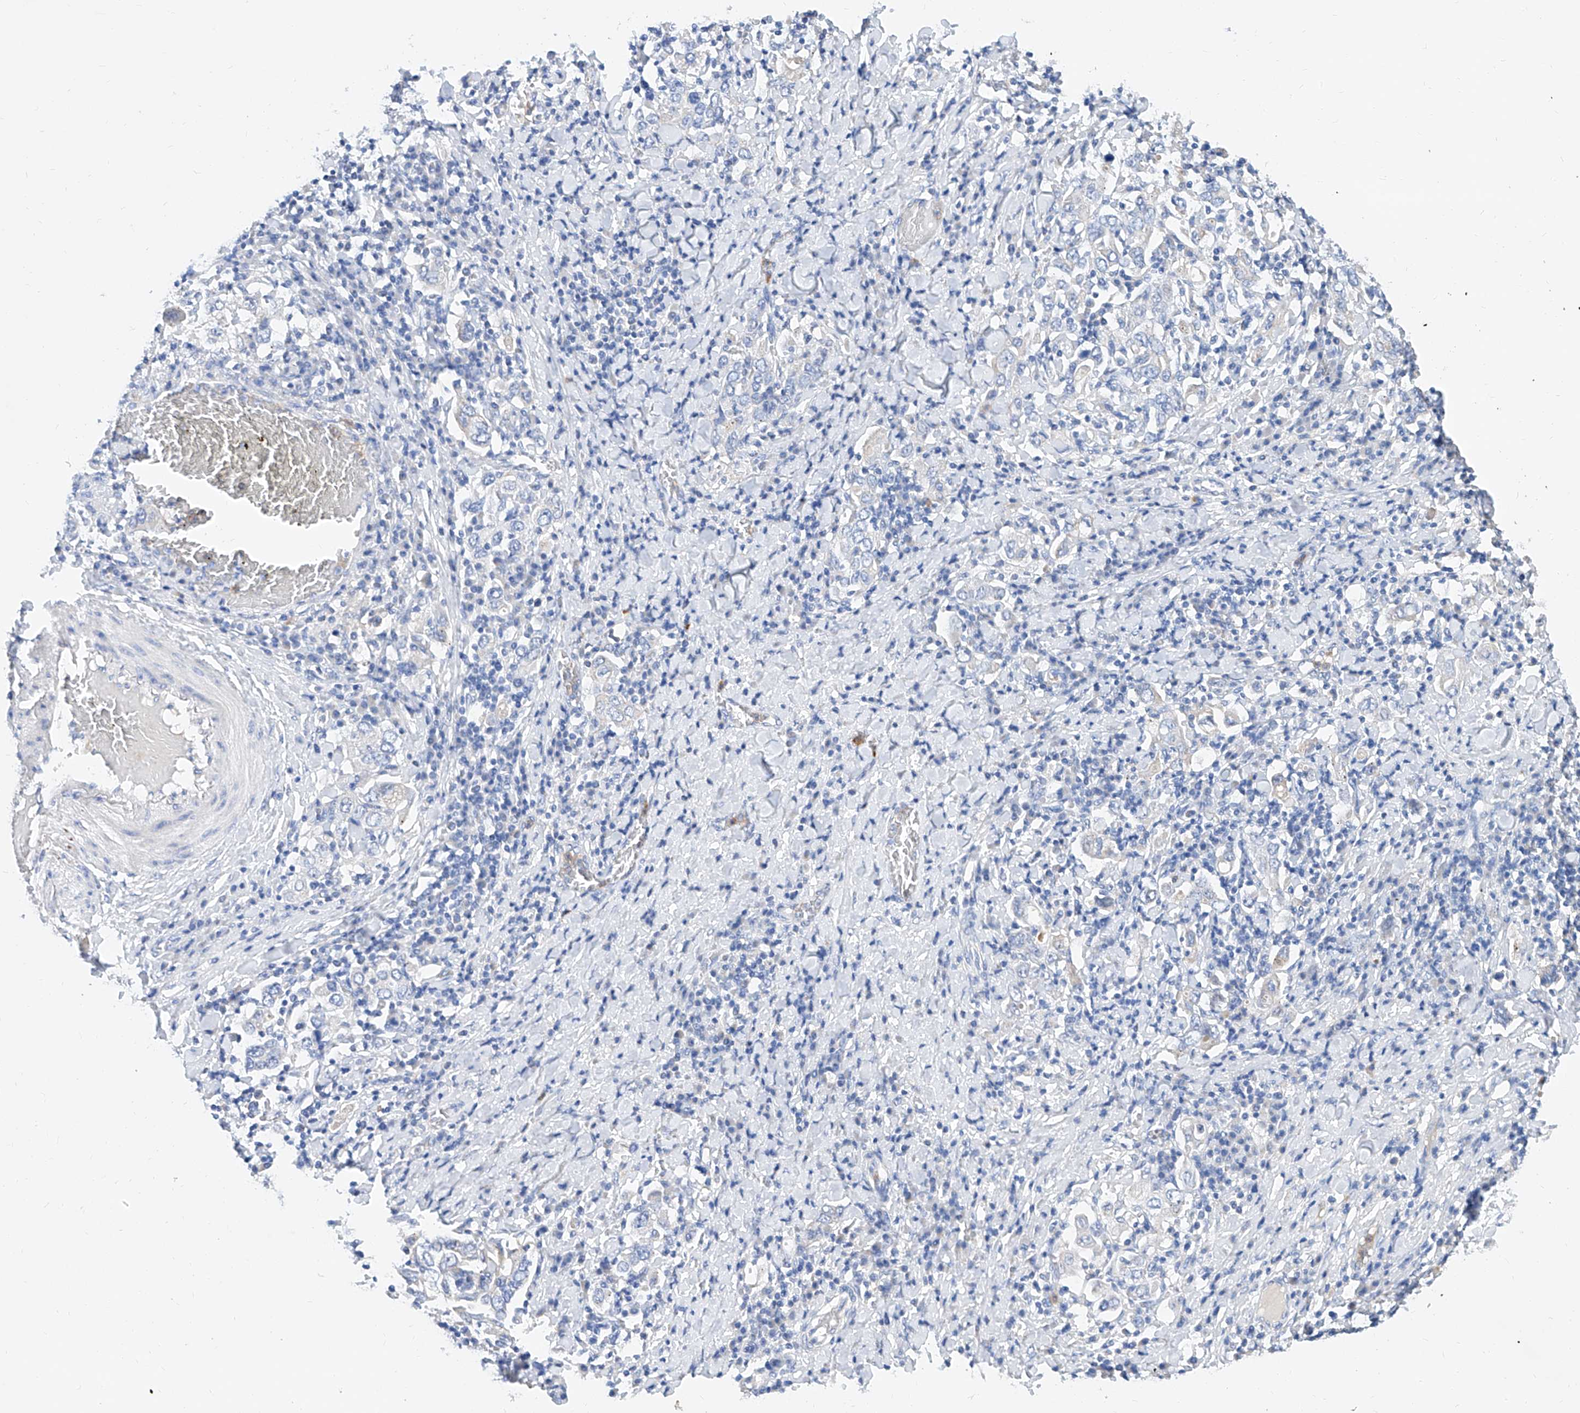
{"staining": {"intensity": "negative", "quantity": "none", "location": "none"}, "tissue": "stomach cancer", "cell_type": "Tumor cells", "image_type": "cancer", "snomed": [{"axis": "morphology", "description": "Adenocarcinoma, NOS"}, {"axis": "topography", "description": "Stomach, upper"}], "caption": "This is an IHC histopathology image of human stomach cancer. There is no positivity in tumor cells.", "gene": "SLC25A29", "patient": {"sex": "male", "age": 62}}